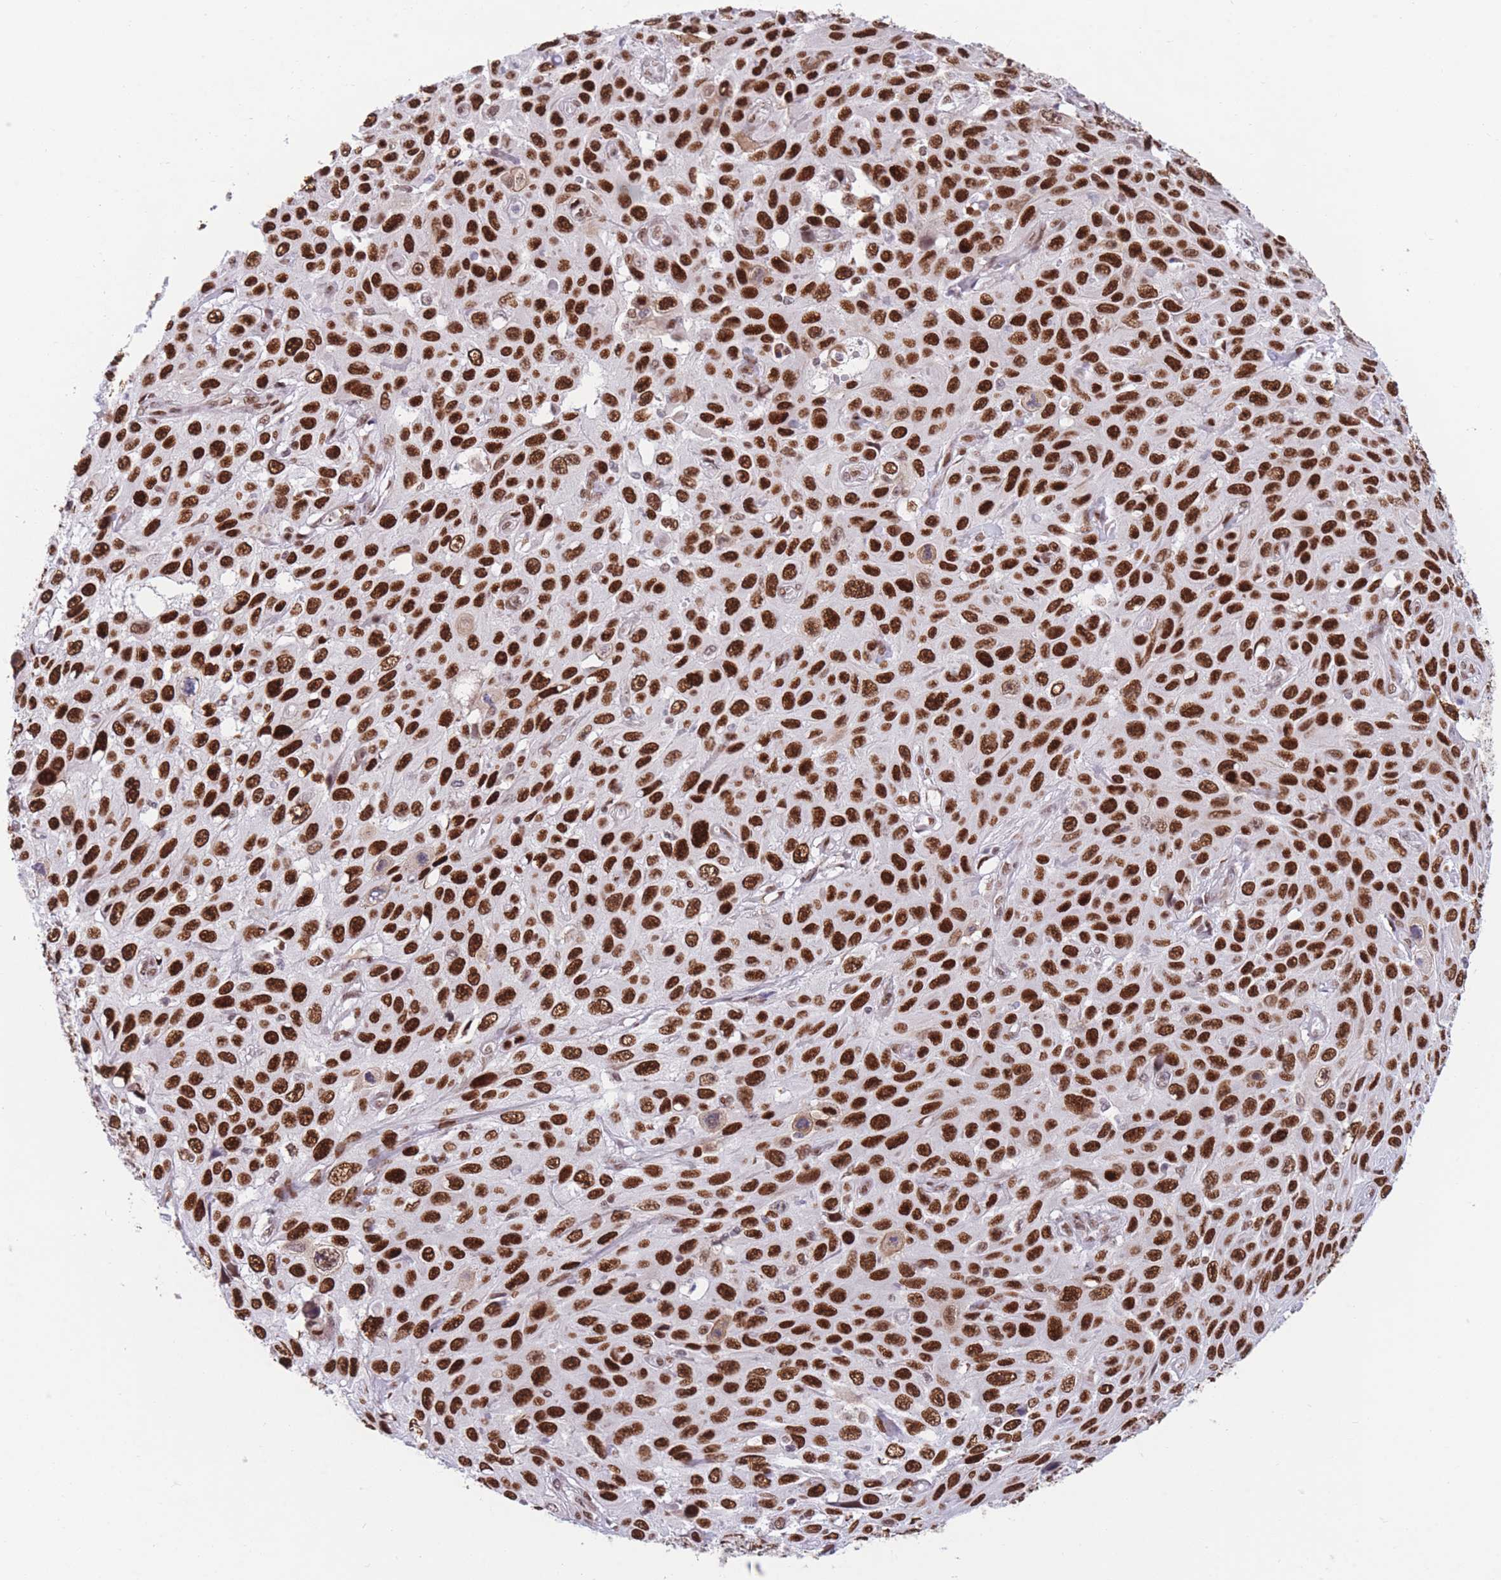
{"staining": {"intensity": "strong", "quantity": ">75%", "location": "nuclear"}, "tissue": "skin cancer", "cell_type": "Tumor cells", "image_type": "cancer", "snomed": [{"axis": "morphology", "description": "Squamous cell carcinoma, NOS"}, {"axis": "topography", "description": "Skin"}], "caption": "Immunohistochemical staining of human skin cancer (squamous cell carcinoma) demonstrates high levels of strong nuclear protein positivity in approximately >75% of tumor cells.", "gene": "DNAJC3", "patient": {"sex": "male", "age": 82}}